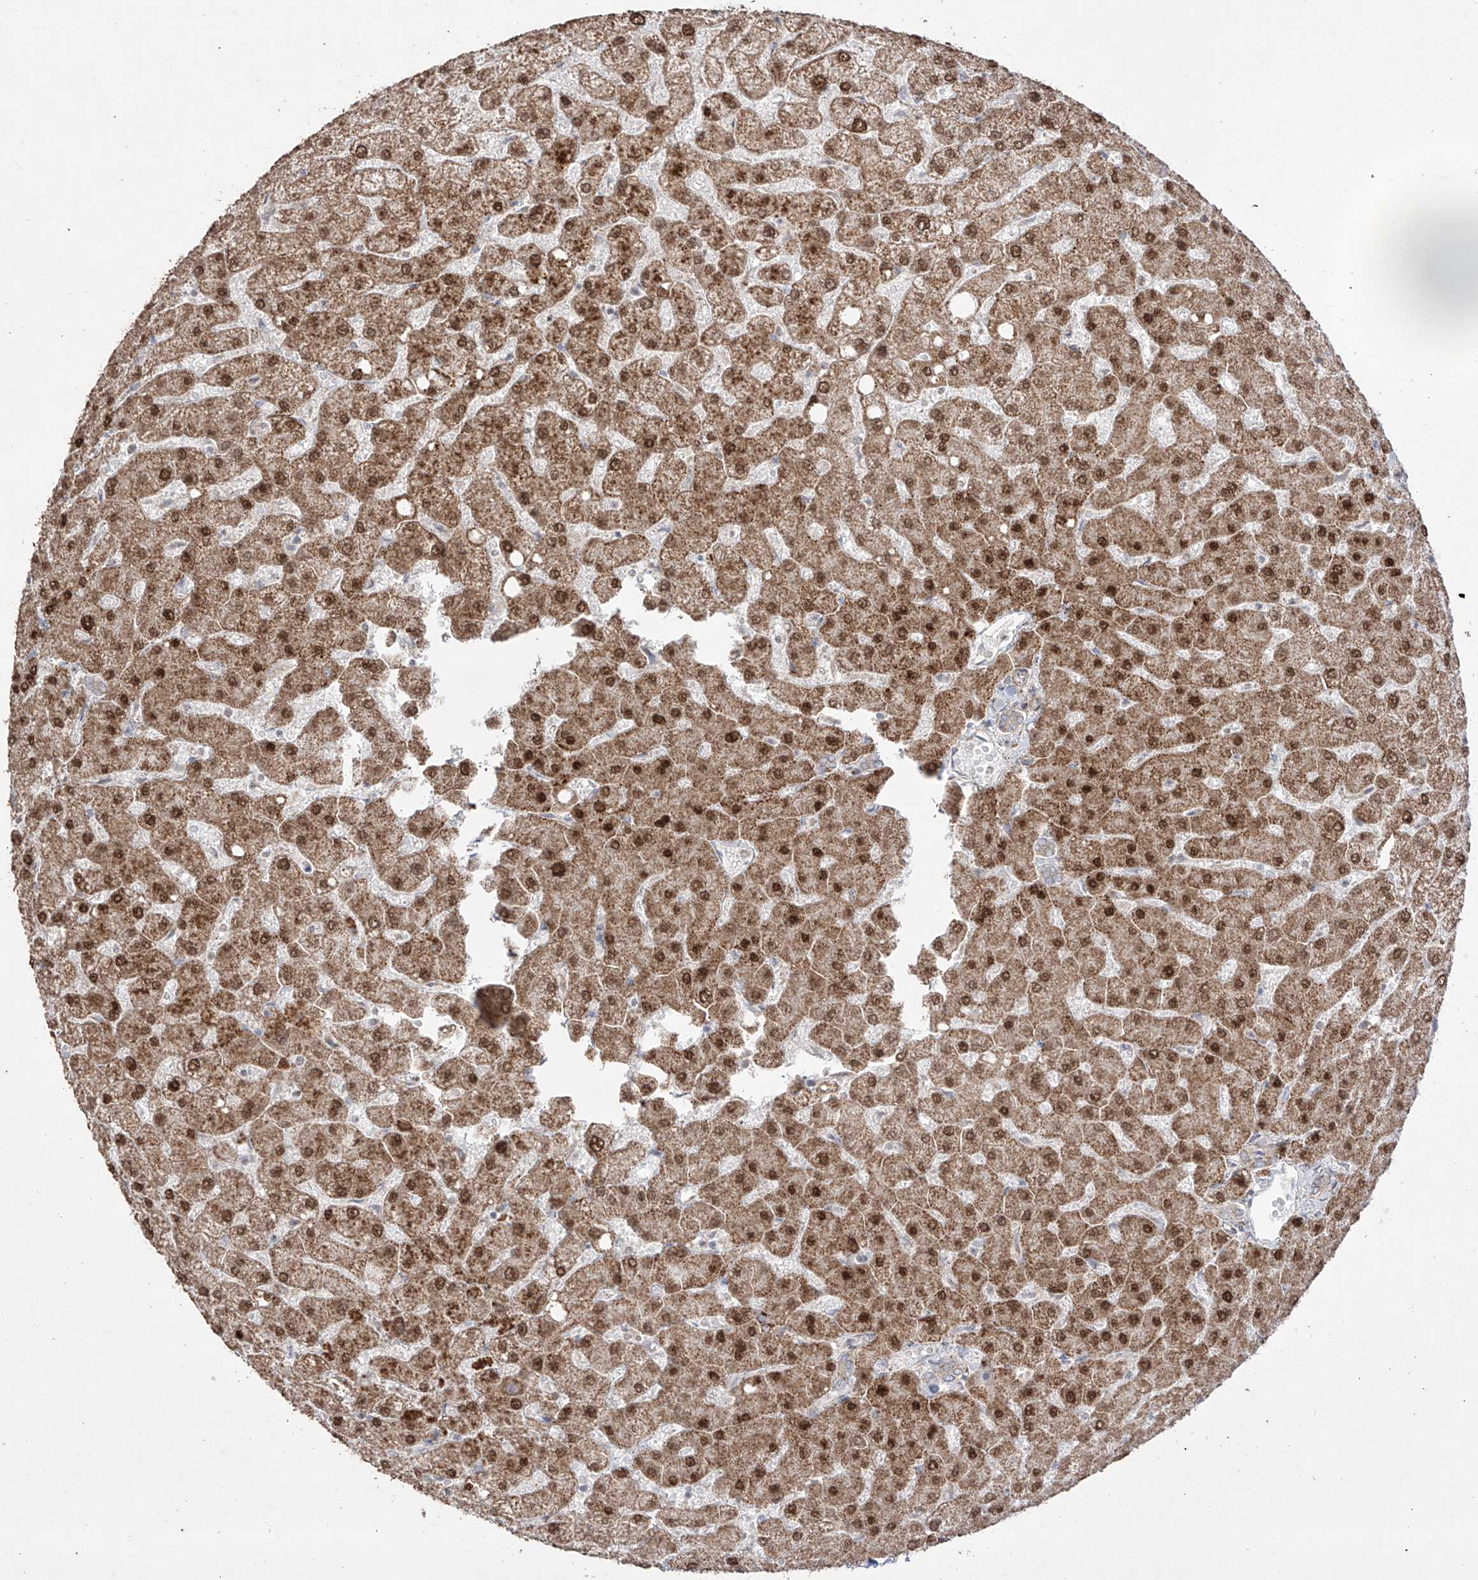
{"staining": {"intensity": "weak", "quantity": ">75%", "location": "cytoplasmic/membranous"}, "tissue": "liver", "cell_type": "Cholangiocytes", "image_type": "normal", "snomed": [{"axis": "morphology", "description": "Normal tissue, NOS"}, {"axis": "topography", "description": "Liver"}], "caption": "Cholangiocytes display low levels of weak cytoplasmic/membranous positivity in about >75% of cells in benign human liver. The protein of interest is shown in brown color, while the nuclei are stained blue.", "gene": "YKT6", "patient": {"sex": "female", "age": 54}}